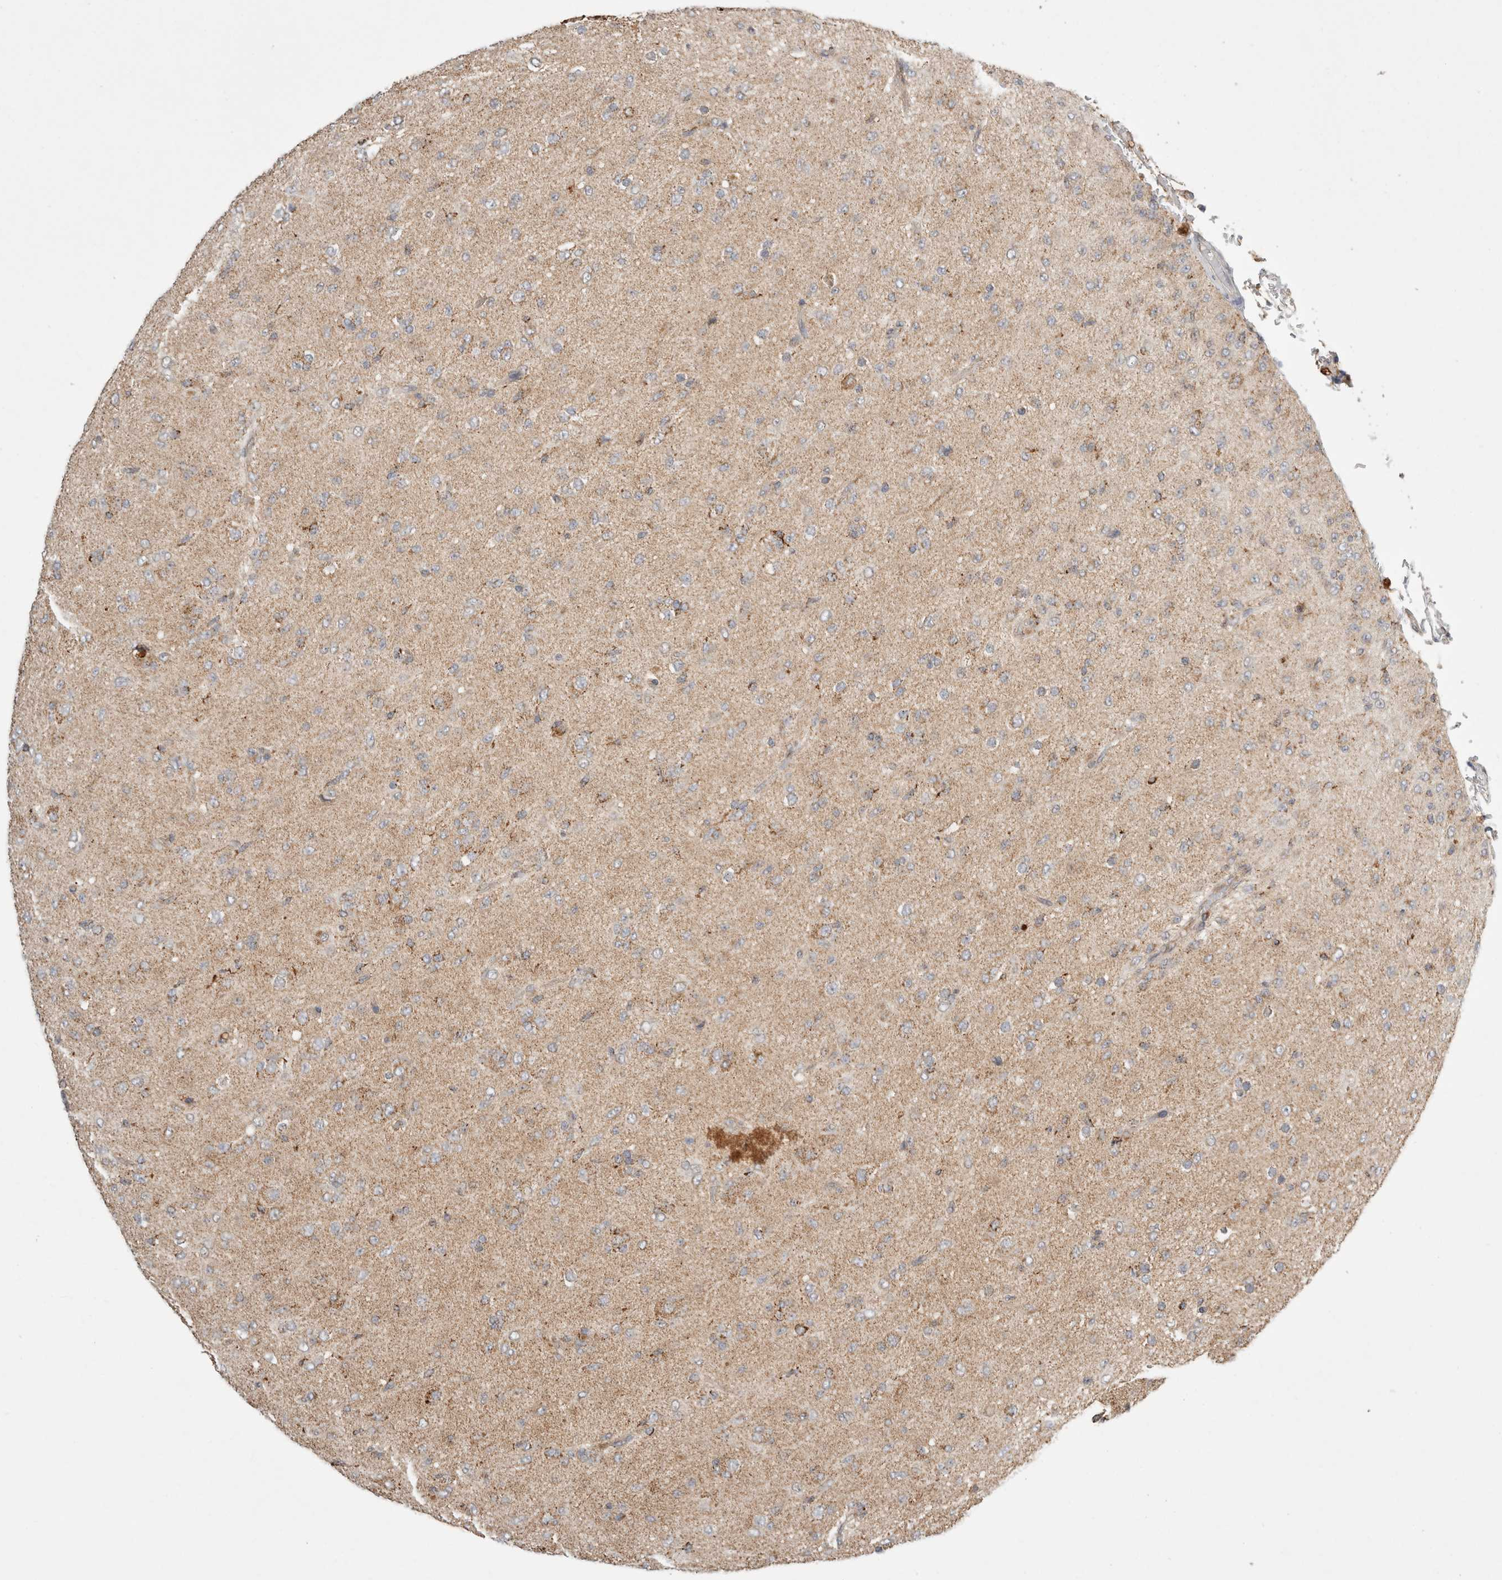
{"staining": {"intensity": "weak", "quantity": ">75%", "location": "cytoplasmic/membranous"}, "tissue": "glioma", "cell_type": "Tumor cells", "image_type": "cancer", "snomed": [{"axis": "morphology", "description": "Glioma, malignant, Low grade"}, {"axis": "topography", "description": "Brain"}], "caption": "Tumor cells display low levels of weak cytoplasmic/membranous staining in approximately >75% of cells in human glioma.", "gene": "HROB", "patient": {"sex": "male", "age": 65}}